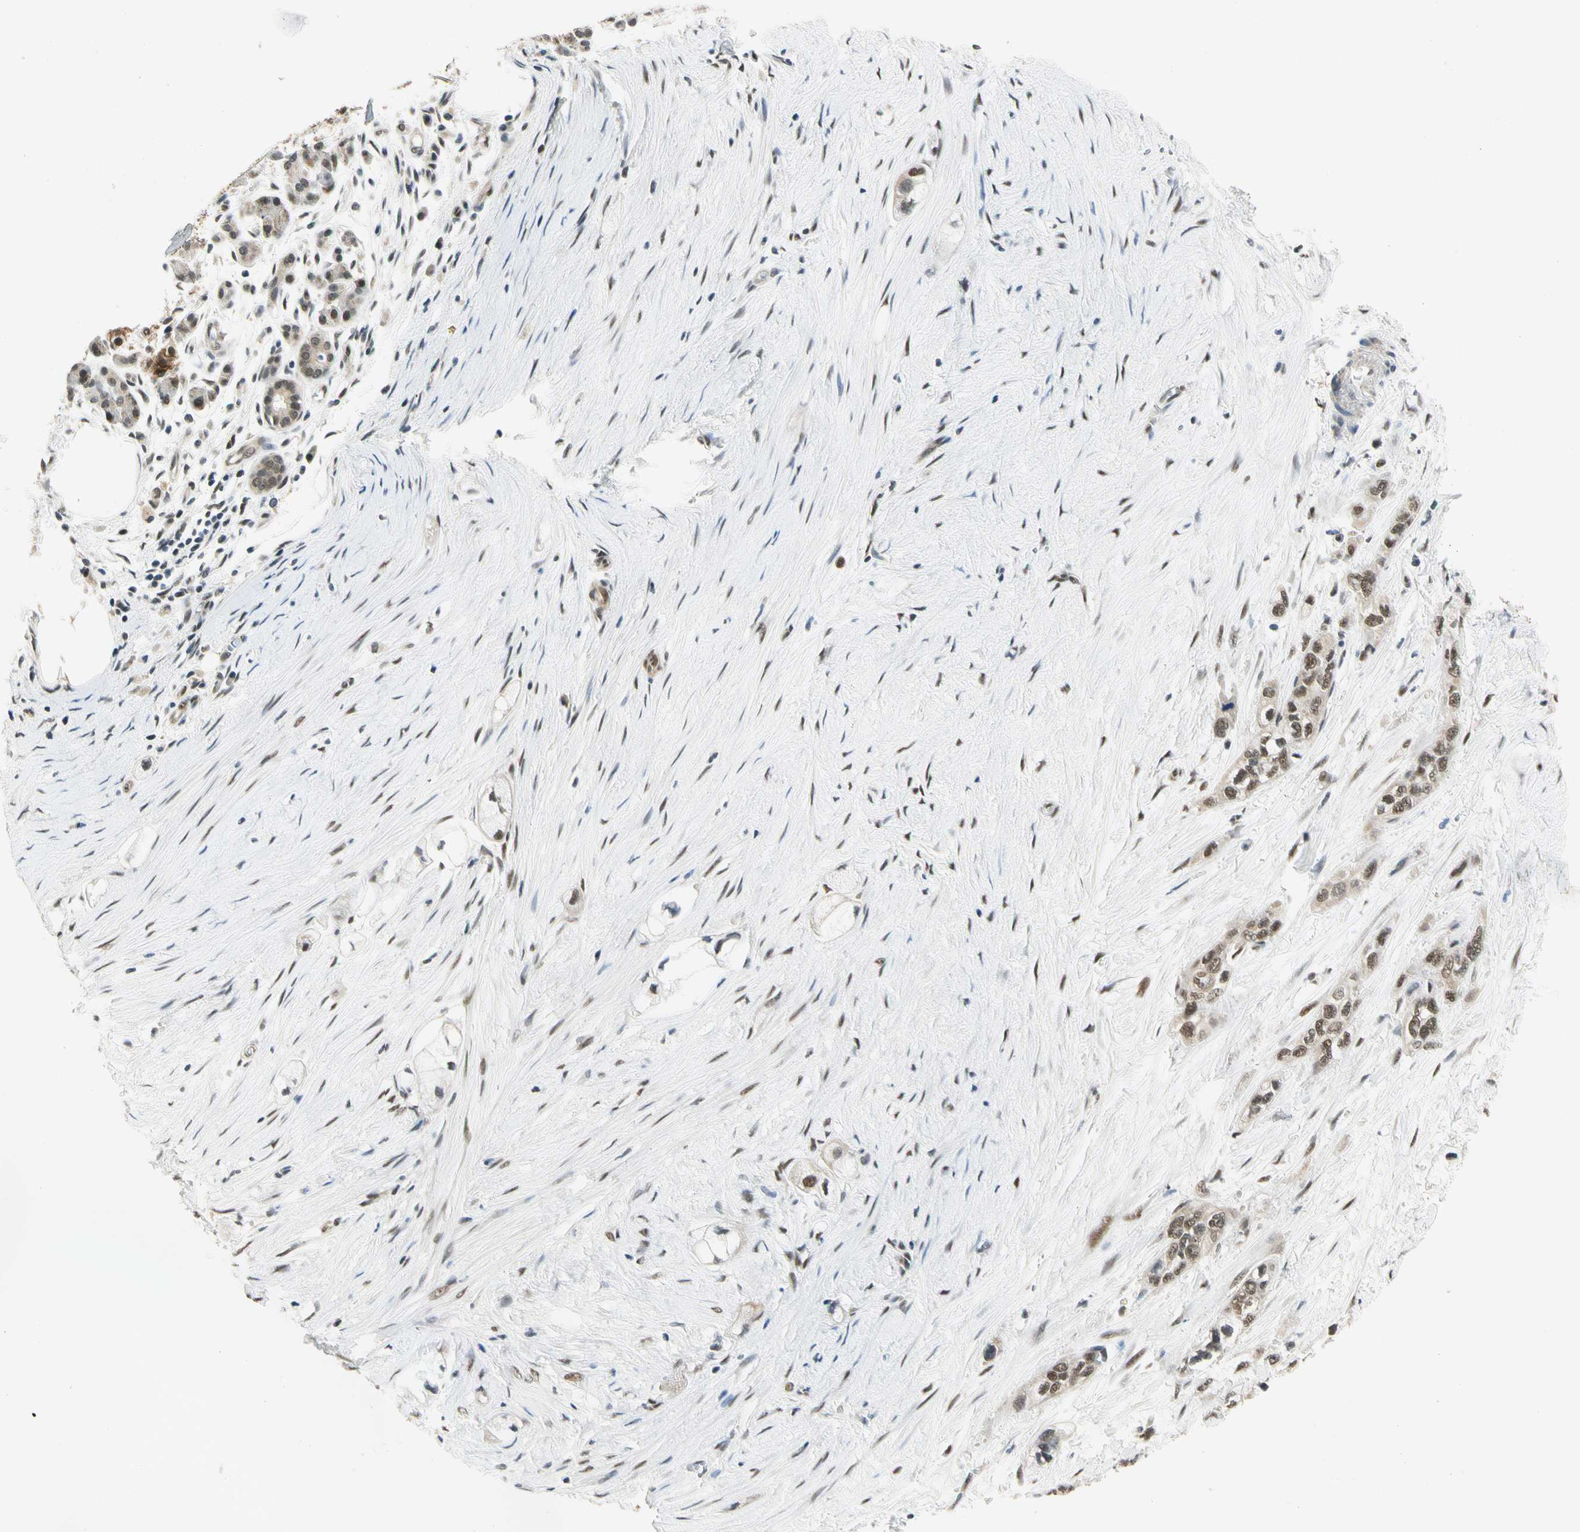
{"staining": {"intensity": "moderate", "quantity": ">75%", "location": "cytoplasmic/membranous,nuclear"}, "tissue": "pancreatic cancer", "cell_type": "Tumor cells", "image_type": "cancer", "snomed": [{"axis": "morphology", "description": "Adenocarcinoma, NOS"}, {"axis": "topography", "description": "Pancreas"}], "caption": "Pancreatic cancer stained for a protein (brown) exhibits moderate cytoplasmic/membranous and nuclear positive expression in about >75% of tumor cells.", "gene": "PDK2", "patient": {"sex": "male", "age": 74}}